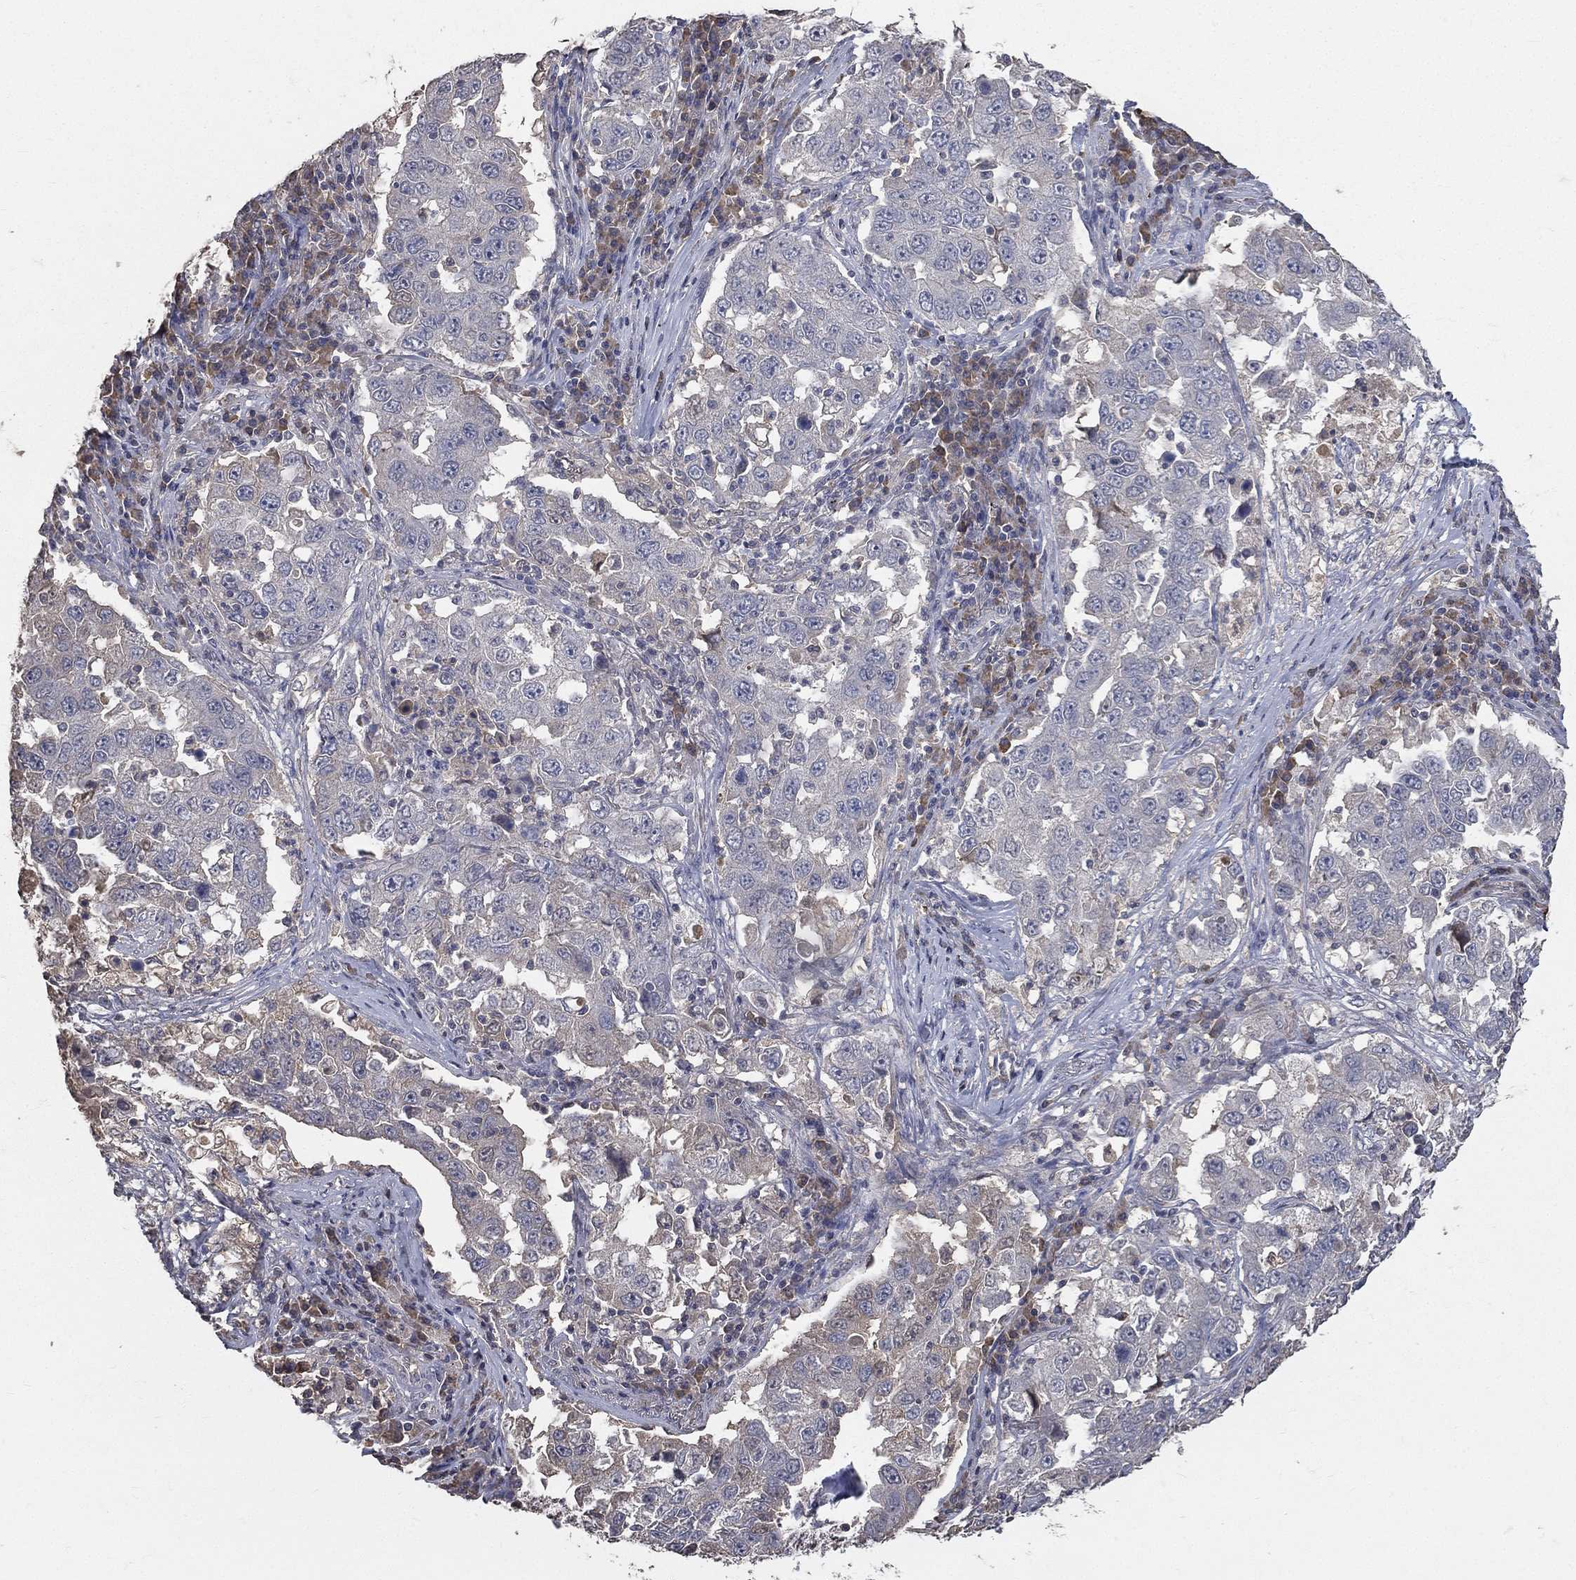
{"staining": {"intensity": "negative", "quantity": "none", "location": "none"}, "tissue": "lung cancer", "cell_type": "Tumor cells", "image_type": "cancer", "snomed": [{"axis": "morphology", "description": "Adenocarcinoma, NOS"}, {"axis": "topography", "description": "Lung"}], "caption": "Tumor cells show no significant protein staining in lung cancer (adenocarcinoma).", "gene": "SNAP25", "patient": {"sex": "male", "age": 73}}